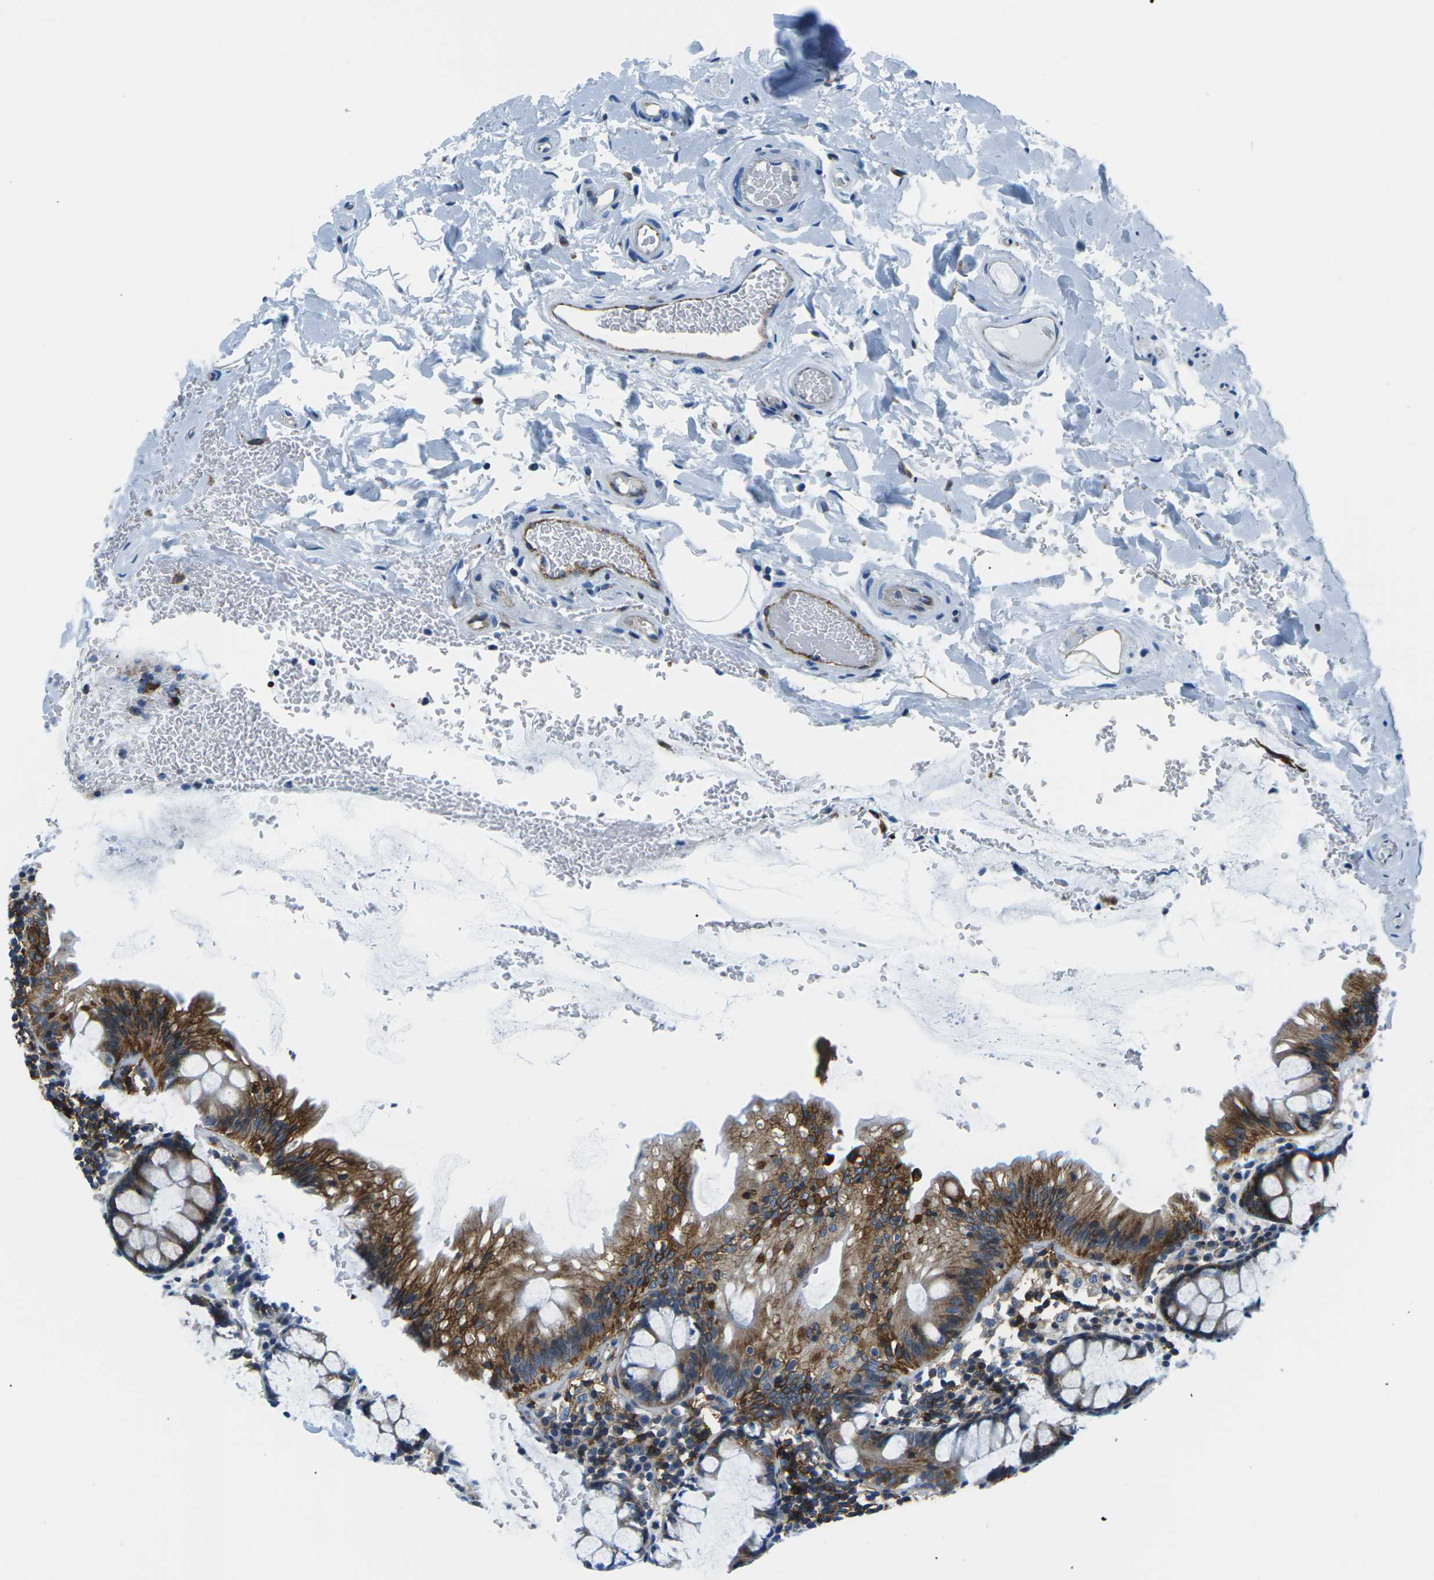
{"staining": {"intensity": "negative", "quantity": "none", "location": "none"}, "tissue": "colon", "cell_type": "Endothelial cells", "image_type": "normal", "snomed": [{"axis": "morphology", "description": "Normal tissue, NOS"}, {"axis": "topography", "description": "Colon"}], "caption": "IHC of normal colon demonstrates no positivity in endothelial cells. (DAB (3,3'-diaminobenzidine) immunohistochemistry (IHC), high magnification).", "gene": "SOCS4", "patient": {"sex": "female", "age": 80}}